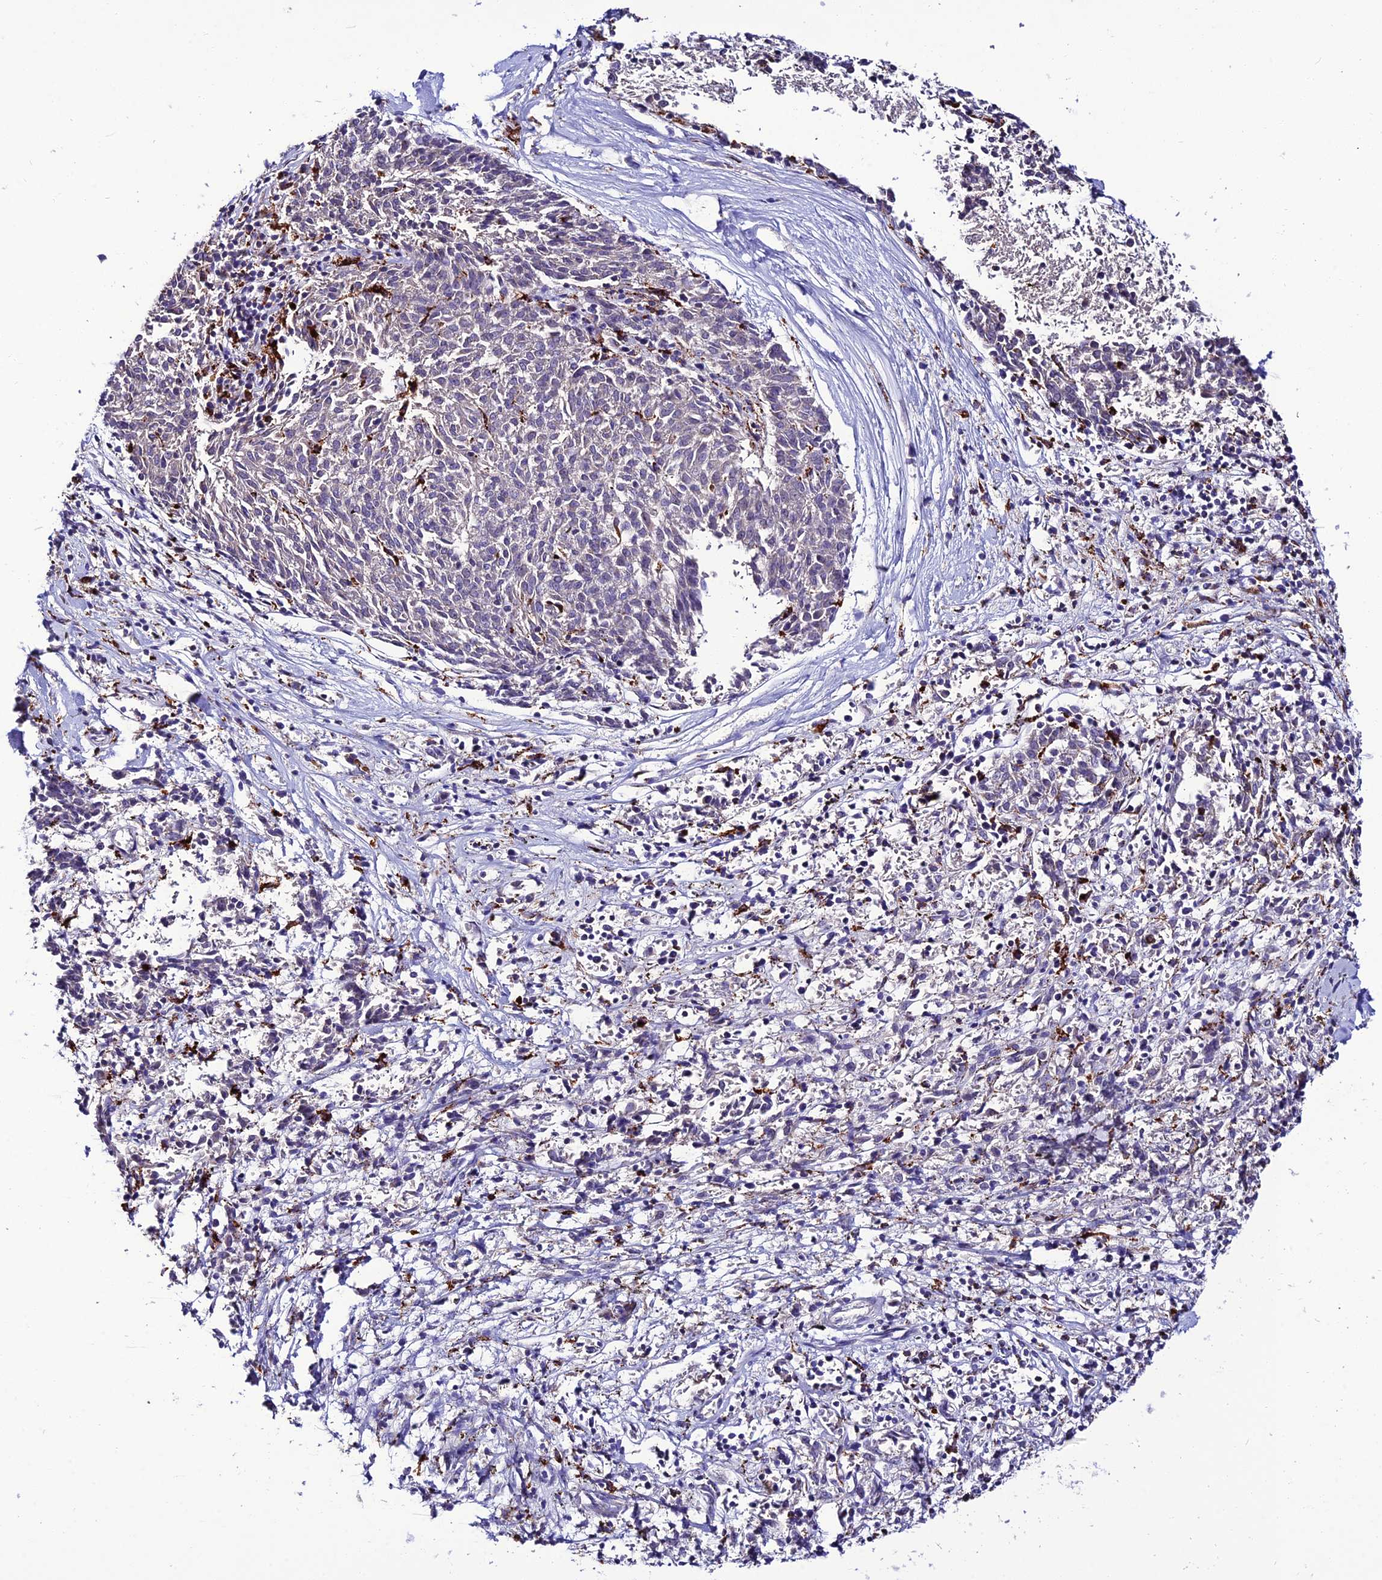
{"staining": {"intensity": "negative", "quantity": "none", "location": "none"}, "tissue": "melanoma", "cell_type": "Tumor cells", "image_type": "cancer", "snomed": [{"axis": "morphology", "description": "Malignant melanoma, NOS"}, {"axis": "topography", "description": "Skin"}], "caption": "A high-resolution image shows immunohistochemistry staining of malignant melanoma, which displays no significant expression in tumor cells.", "gene": "HIC1", "patient": {"sex": "female", "age": 72}}